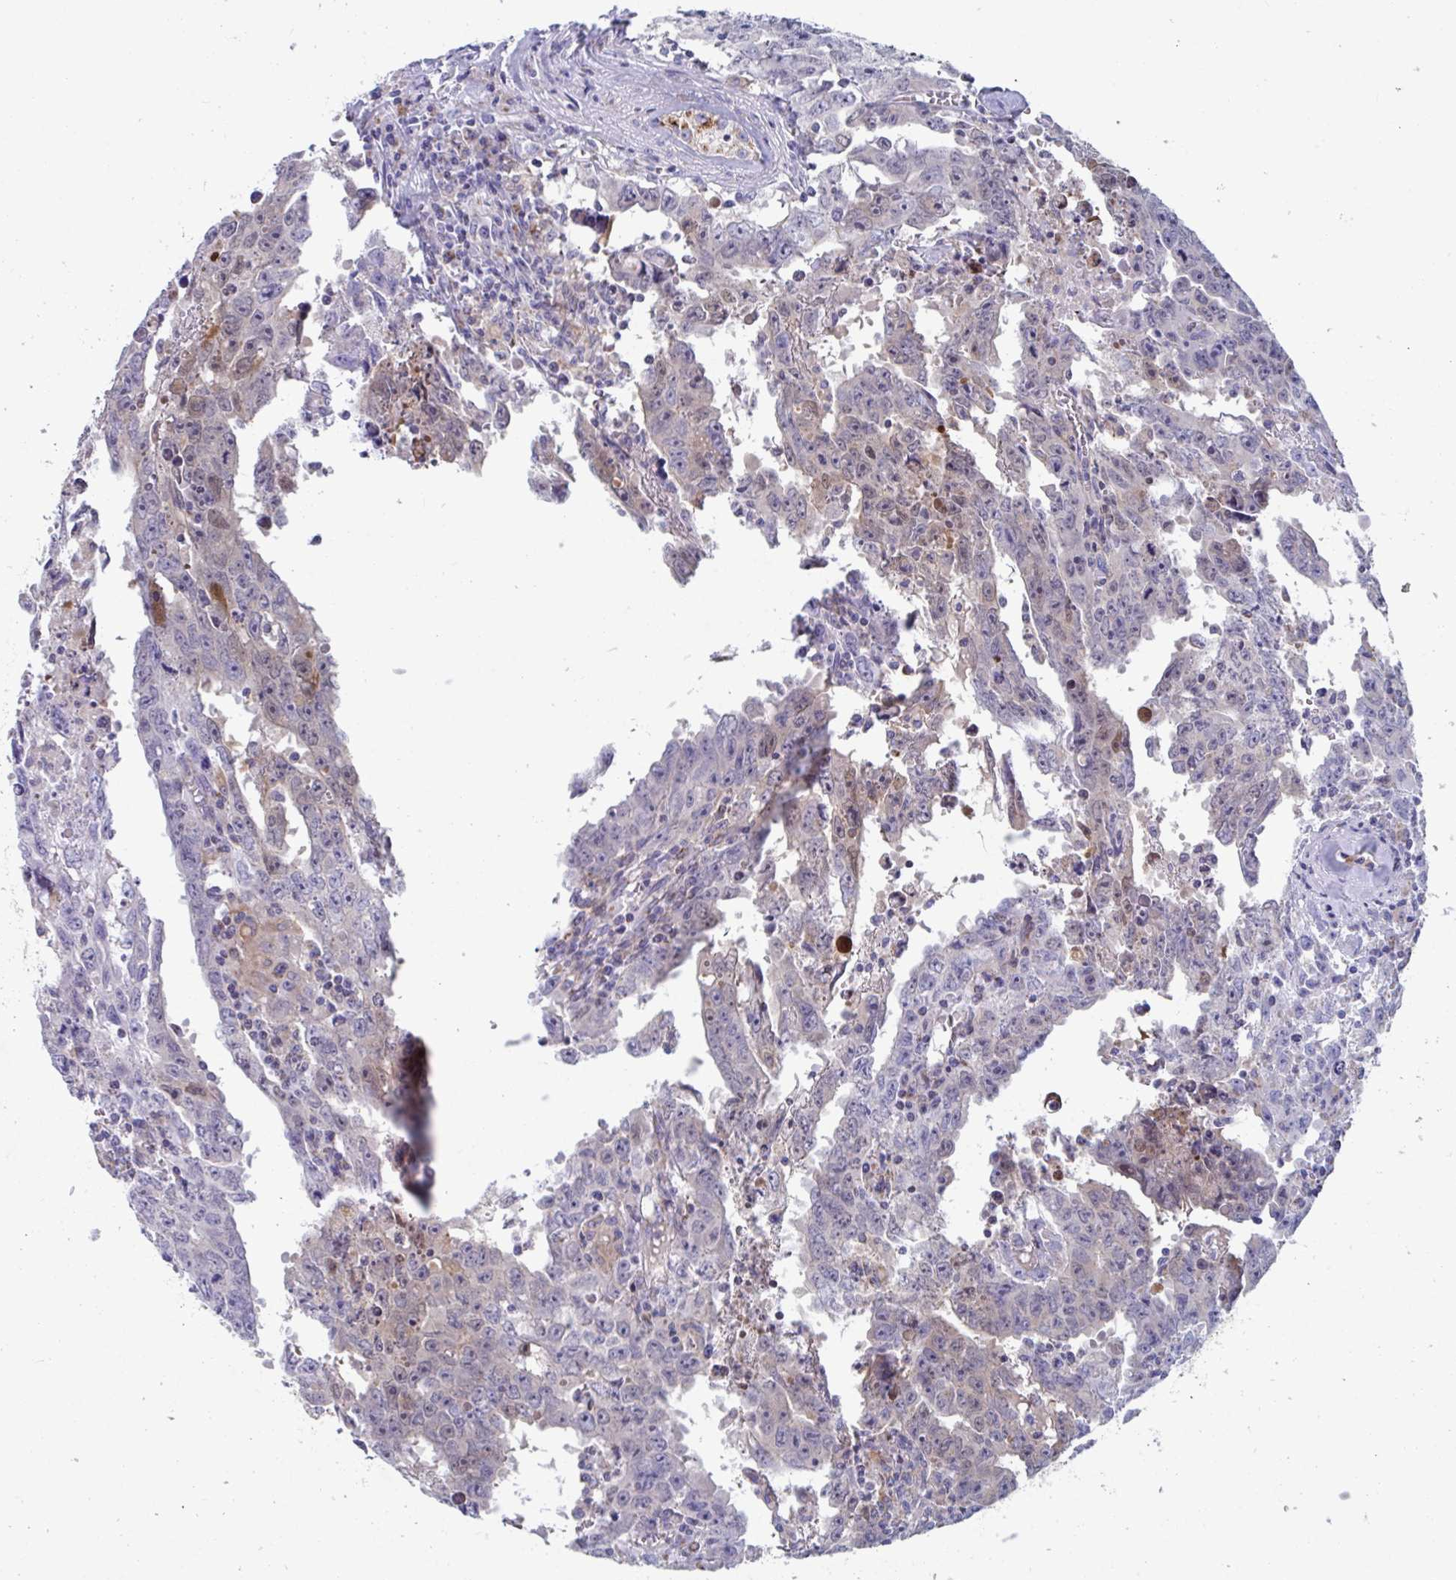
{"staining": {"intensity": "weak", "quantity": "<25%", "location": "cytoplasmic/membranous"}, "tissue": "testis cancer", "cell_type": "Tumor cells", "image_type": "cancer", "snomed": [{"axis": "morphology", "description": "Carcinoma, Embryonal, NOS"}, {"axis": "topography", "description": "Testis"}], "caption": "Testis embryonal carcinoma was stained to show a protein in brown. There is no significant positivity in tumor cells. Brightfield microscopy of immunohistochemistry (IHC) stained with DAB (brown) and hematoxylin (blue), captured at high magnification.", "gene": "BCAT2", "patient": {"sex": "male", "age": 22}}